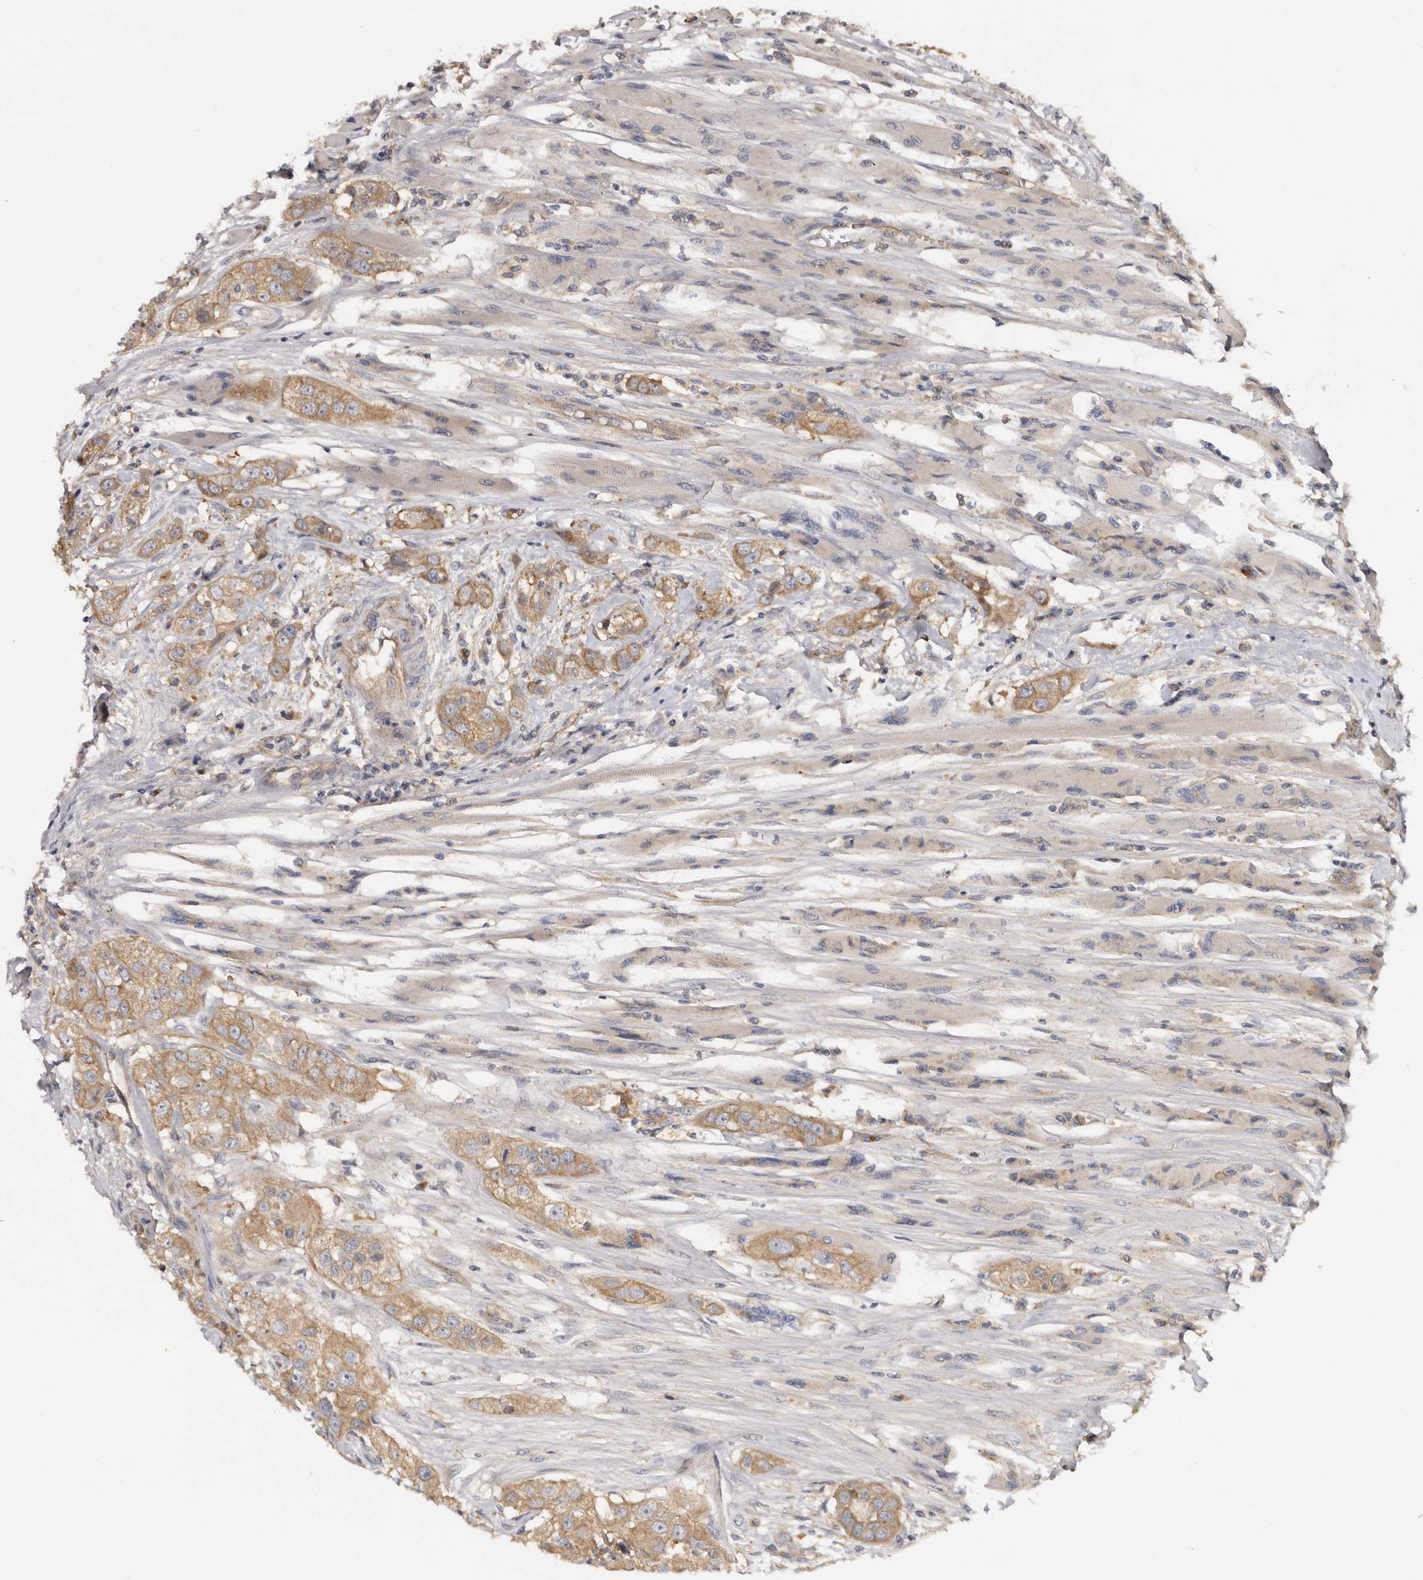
{"staining": {"intensity": "moderate", "quantity": ">75%", "location": "cytoplasmic/membranous"}, "tissue": "head and neck cancer", "cell_type": "Tumor cells", "image_type": "cancer", "snomed": [{"axis": "morphology", "description": "Normal tissue, NOS"}, {"axis": "morphology", "description": "Squamous cell carcinoma, NOS"}, {"axis": "topography", "description": "Skeletal muscle"}, {"axis": "topography", "description": "Head-Neck"}], "caption": "This histopathology image demonstrates immunohistochemistry staining of head and neck squamous cell carcinoma, with medium moderate cytoplasmic/membranous staining in approximately >75% of tumor cells.", "gene": "INKA2", "patient": {"sex": "male", "age": 51}}